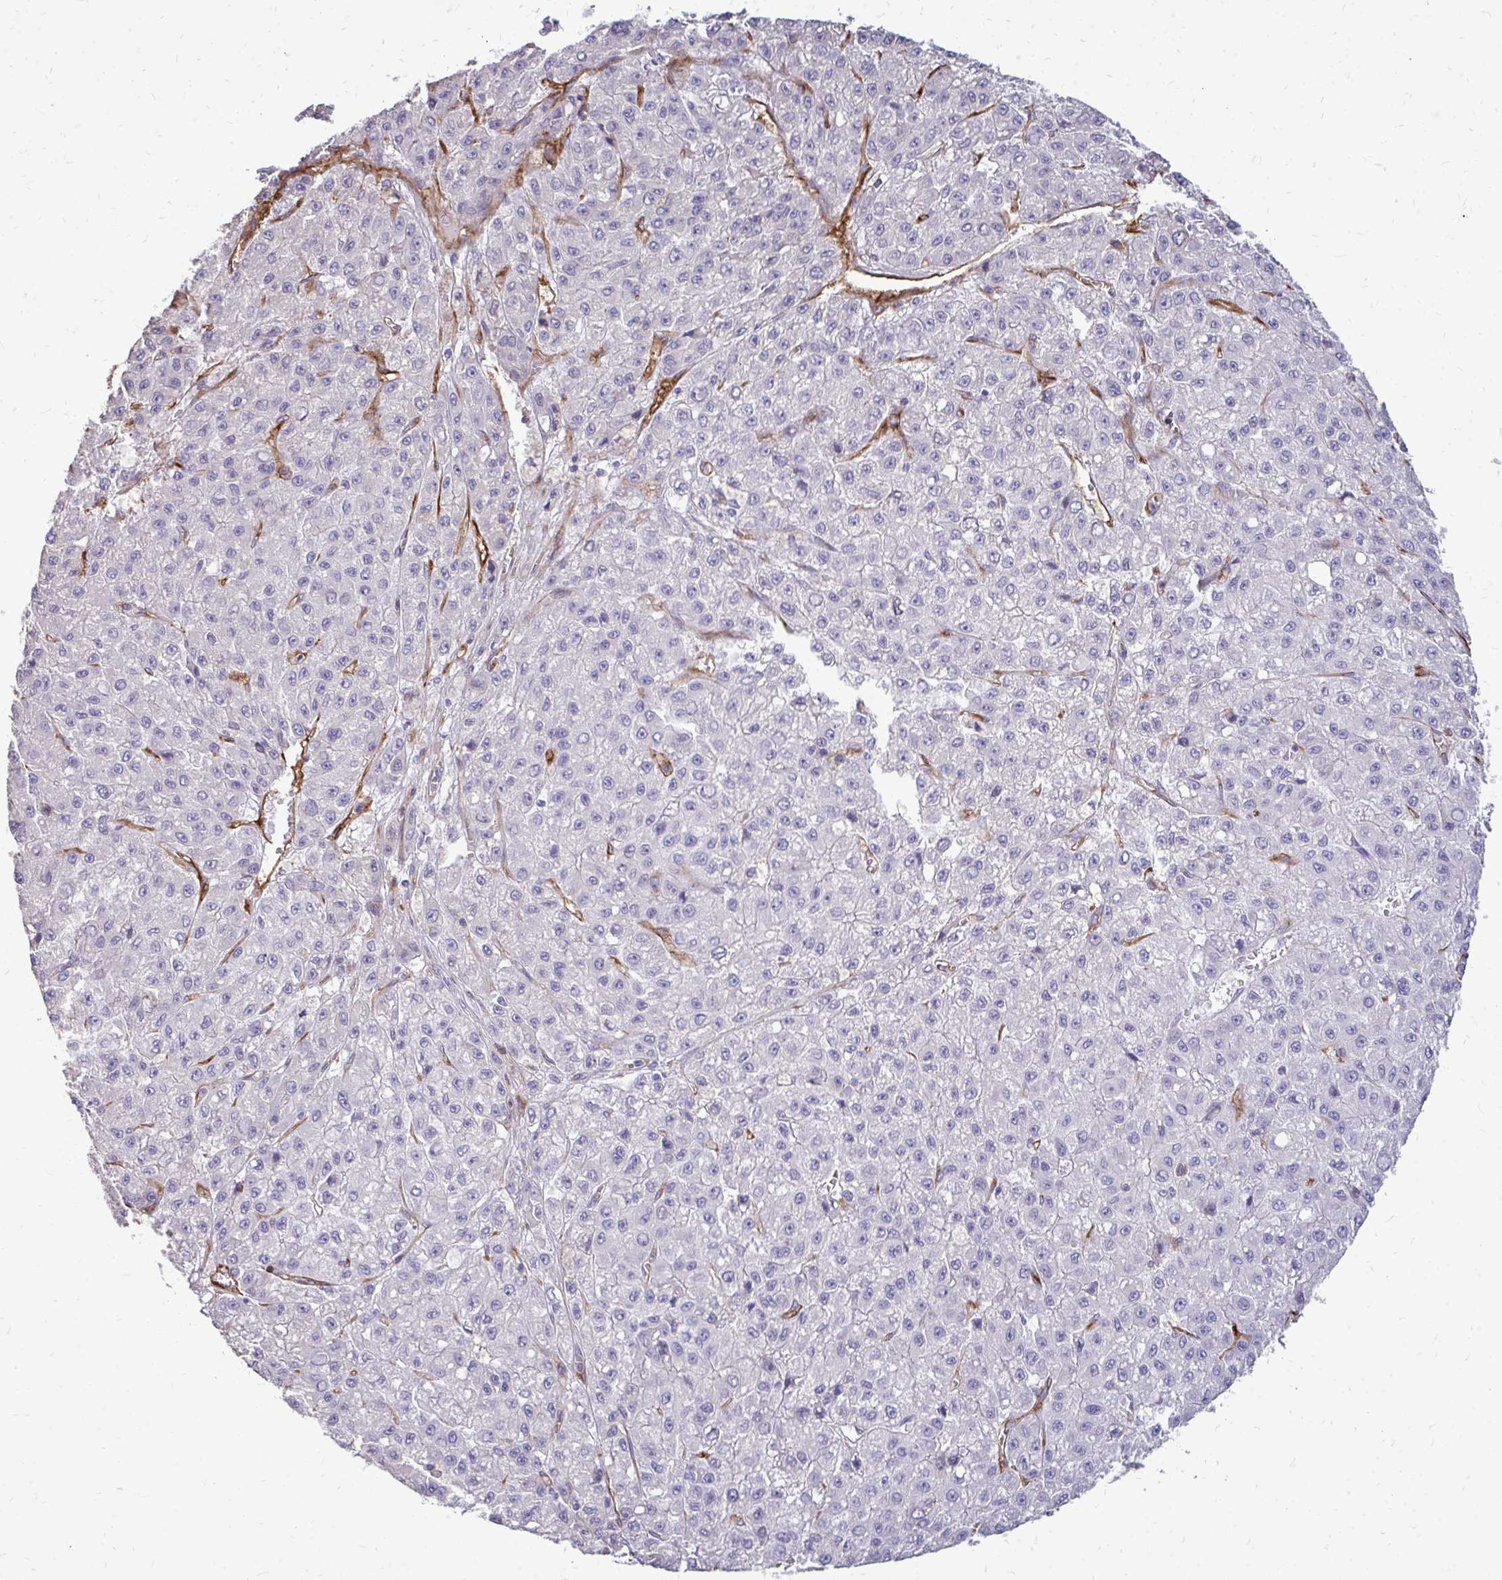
{"staining": {"intensity": "negative", "quantity": "none", "location": "none"}, "tissue": "liver cancer", "cell_type": "Tumor cells", "image_type": "cancer", "snomed": [{"axis": "morphology", "description": "Carcinoma, Hepatocellular, NOS"}, {"axis": "topography", "description": "Liver"}], "caption": "High power microscopy image of an immunohistochemistry (IHC) histopathology image of liver hepatocellular carcinoma, revealing no significant positivity in tumor cells.", "gene": "MARCKSL1", "patient": {"sex": "male", "age": 70}}